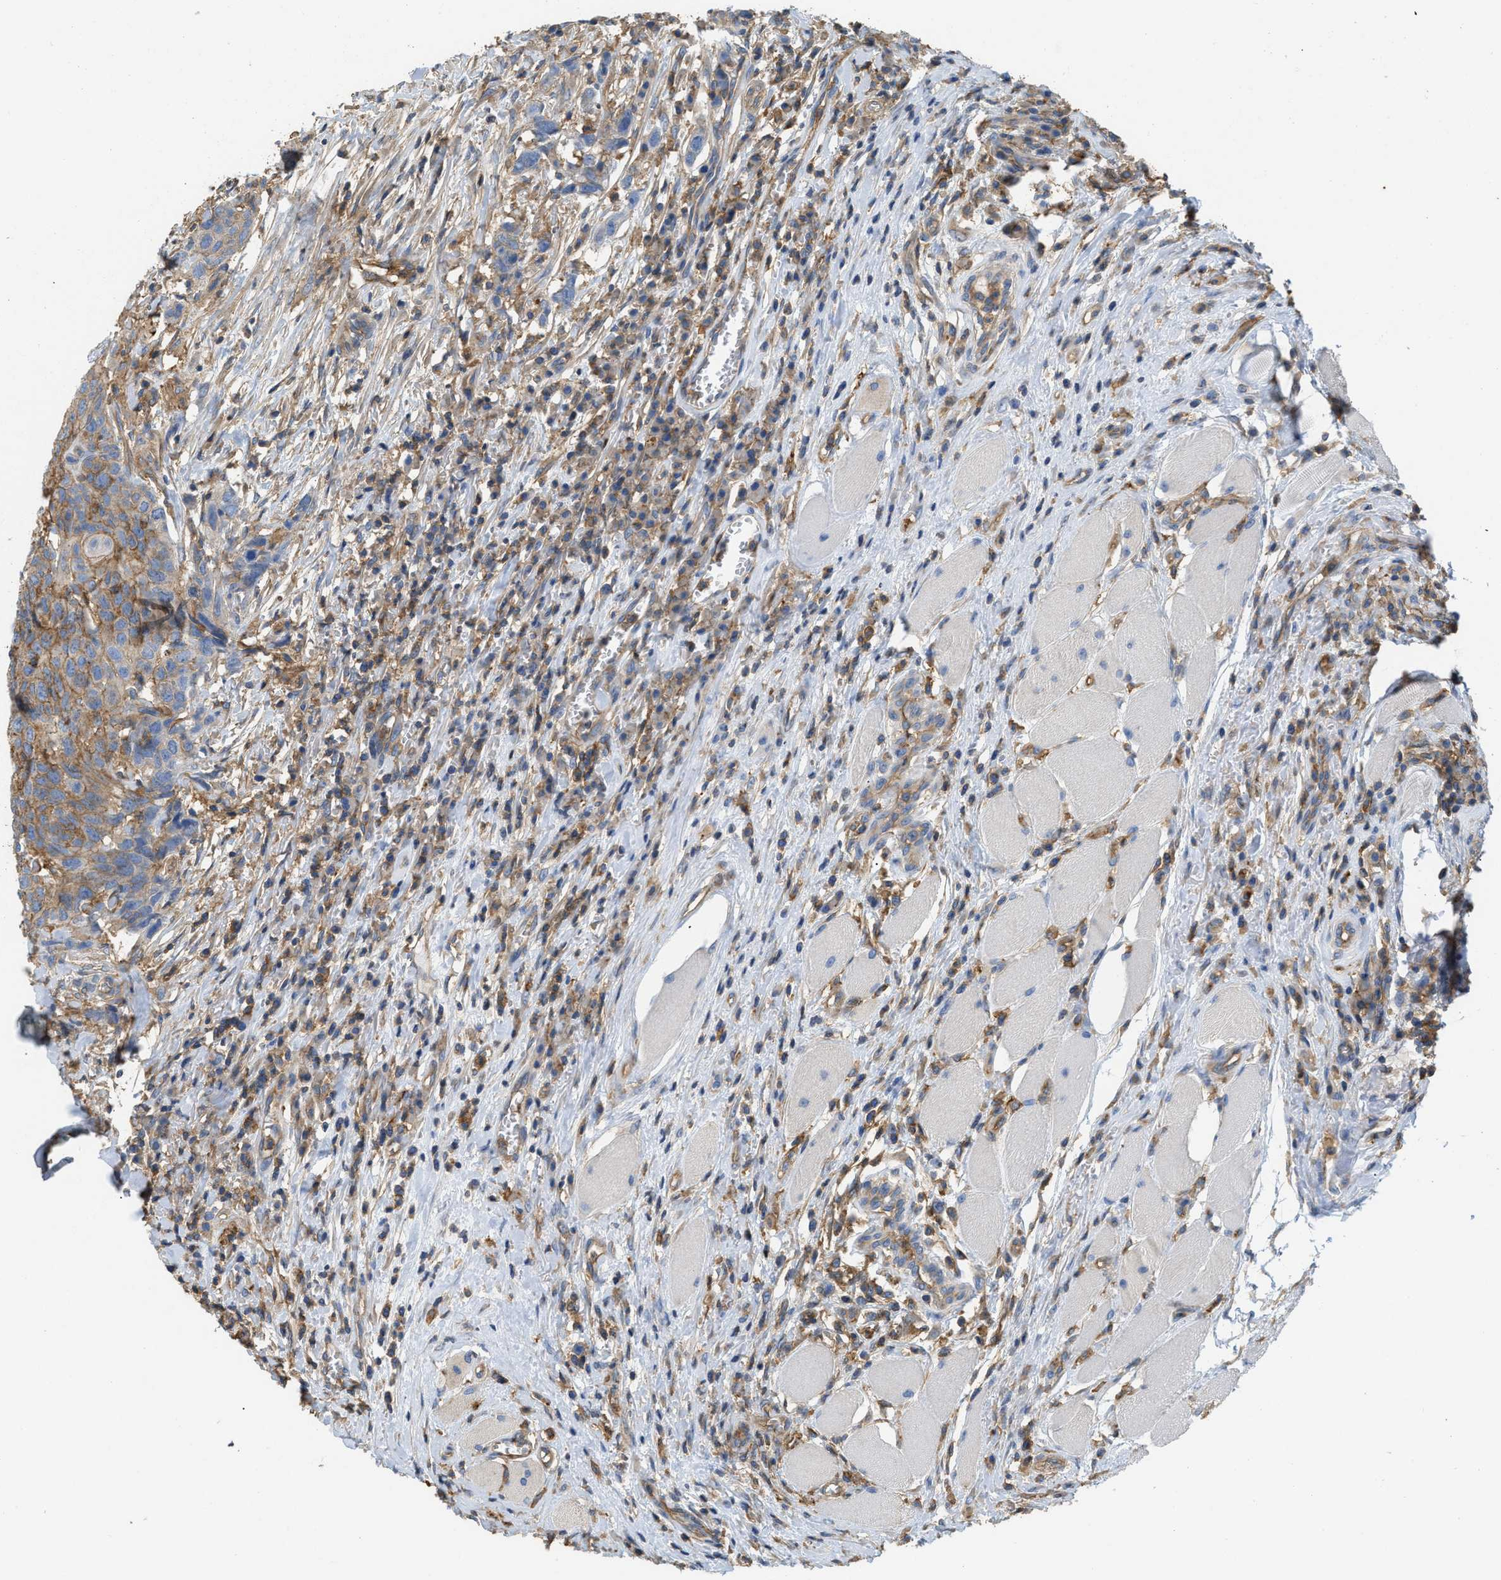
{"staining": {"intensity": "moderate", "quantity": ">75%", "location": "cytoplasmic/membranous"}, "tissue": "head and neck cancer", "cell_type": "Tumor cells", "image_type": "cancer", "snomed": [{"axis": "morphology", "description": "Squamous cell carcinoma, NOS"}, {"axis": "topography", "description": "Head-Neck"}], "caption": "Approximately >75% of tumor cells in human head and neck cancer (squamous cell carcinoma) demonstrate moderate cytoplasmic/membranous protein staining as visualized by brown immunohistochemical staining.", "gene": "GNB4", "patient": {"sex": "male", "age": 66}}